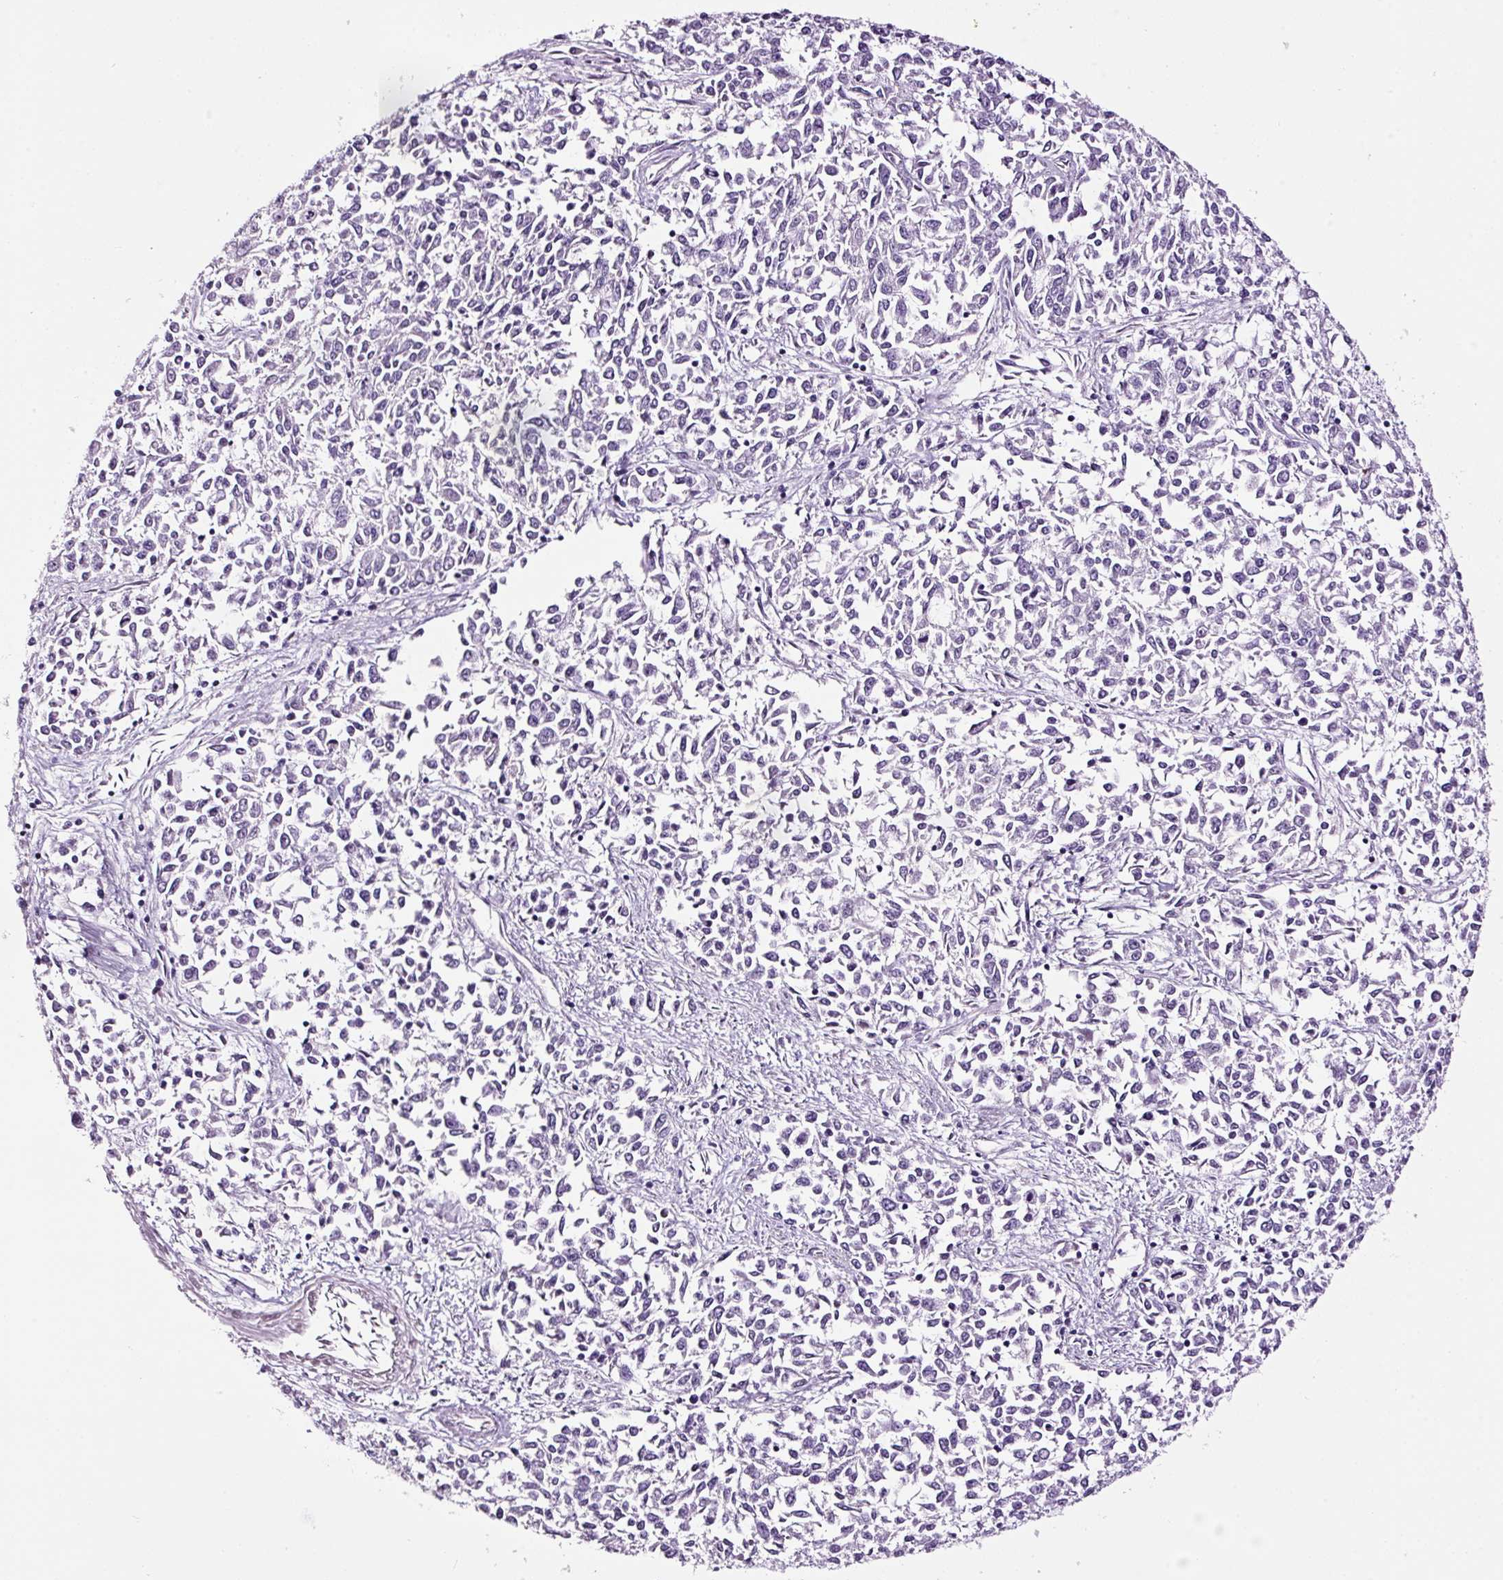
{"staining": {"intensity": "negative", "quantity": "none", "location": "none"}, "tissue": "endometrial cancer", "cell_type": "Tumor cells", "image_type": "cancer", "snomed": [{"axis": "morphology", "description": "Adenocarcinoma, NOS"}, {"axis": "topography", "description": "Endometrium"}], "caption": "An IHC photomicrograph of adenocarcinoma (endometrial) is shown. There is no staining in tumor cells of adenocarcinoma (endometrial).", "gene": "RTF2", "patient": {"sex": "female", "age": 50}}